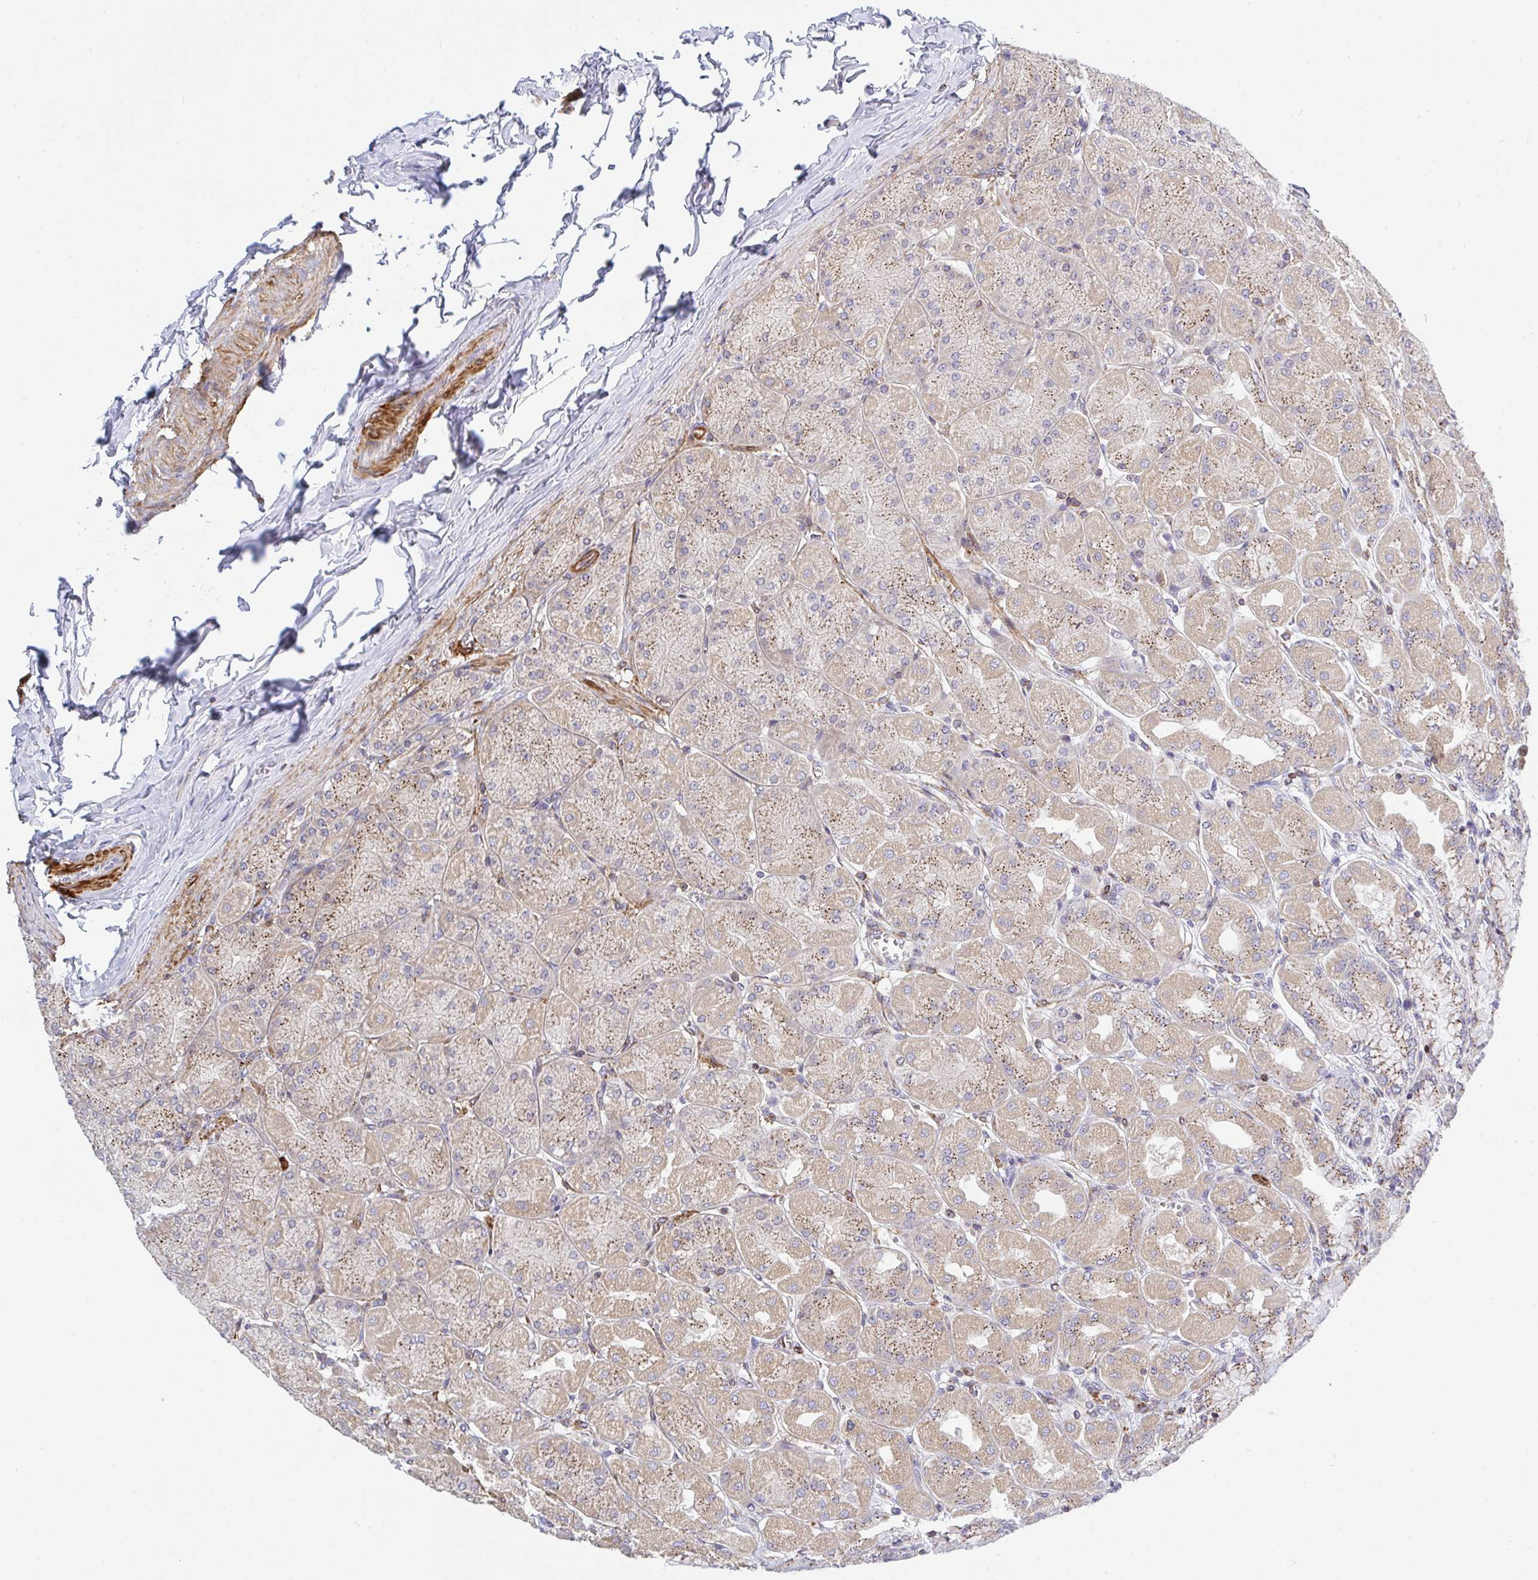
{"staining": {"intensity": "moderate", "quantity": "25%-75%", "location": "cytoplasmic/membranous"}, "tissue": "stomach", "cell_type": "Glandular cells", "image_type": "normal", "snomed": [{"axis": "morphology", "description": "Normal tissue, NOS"}, {"axis": "topography", "description": "Stomach, upper"}], "caption": "Normal stomach was stained to show a protein in brown. There is medium levels of moderate cytoplasmic/membranous staining in about 25%-75% of glandular cells.", "gene": "FRMD3", "patient": {"sex": "female", "age": 56}}